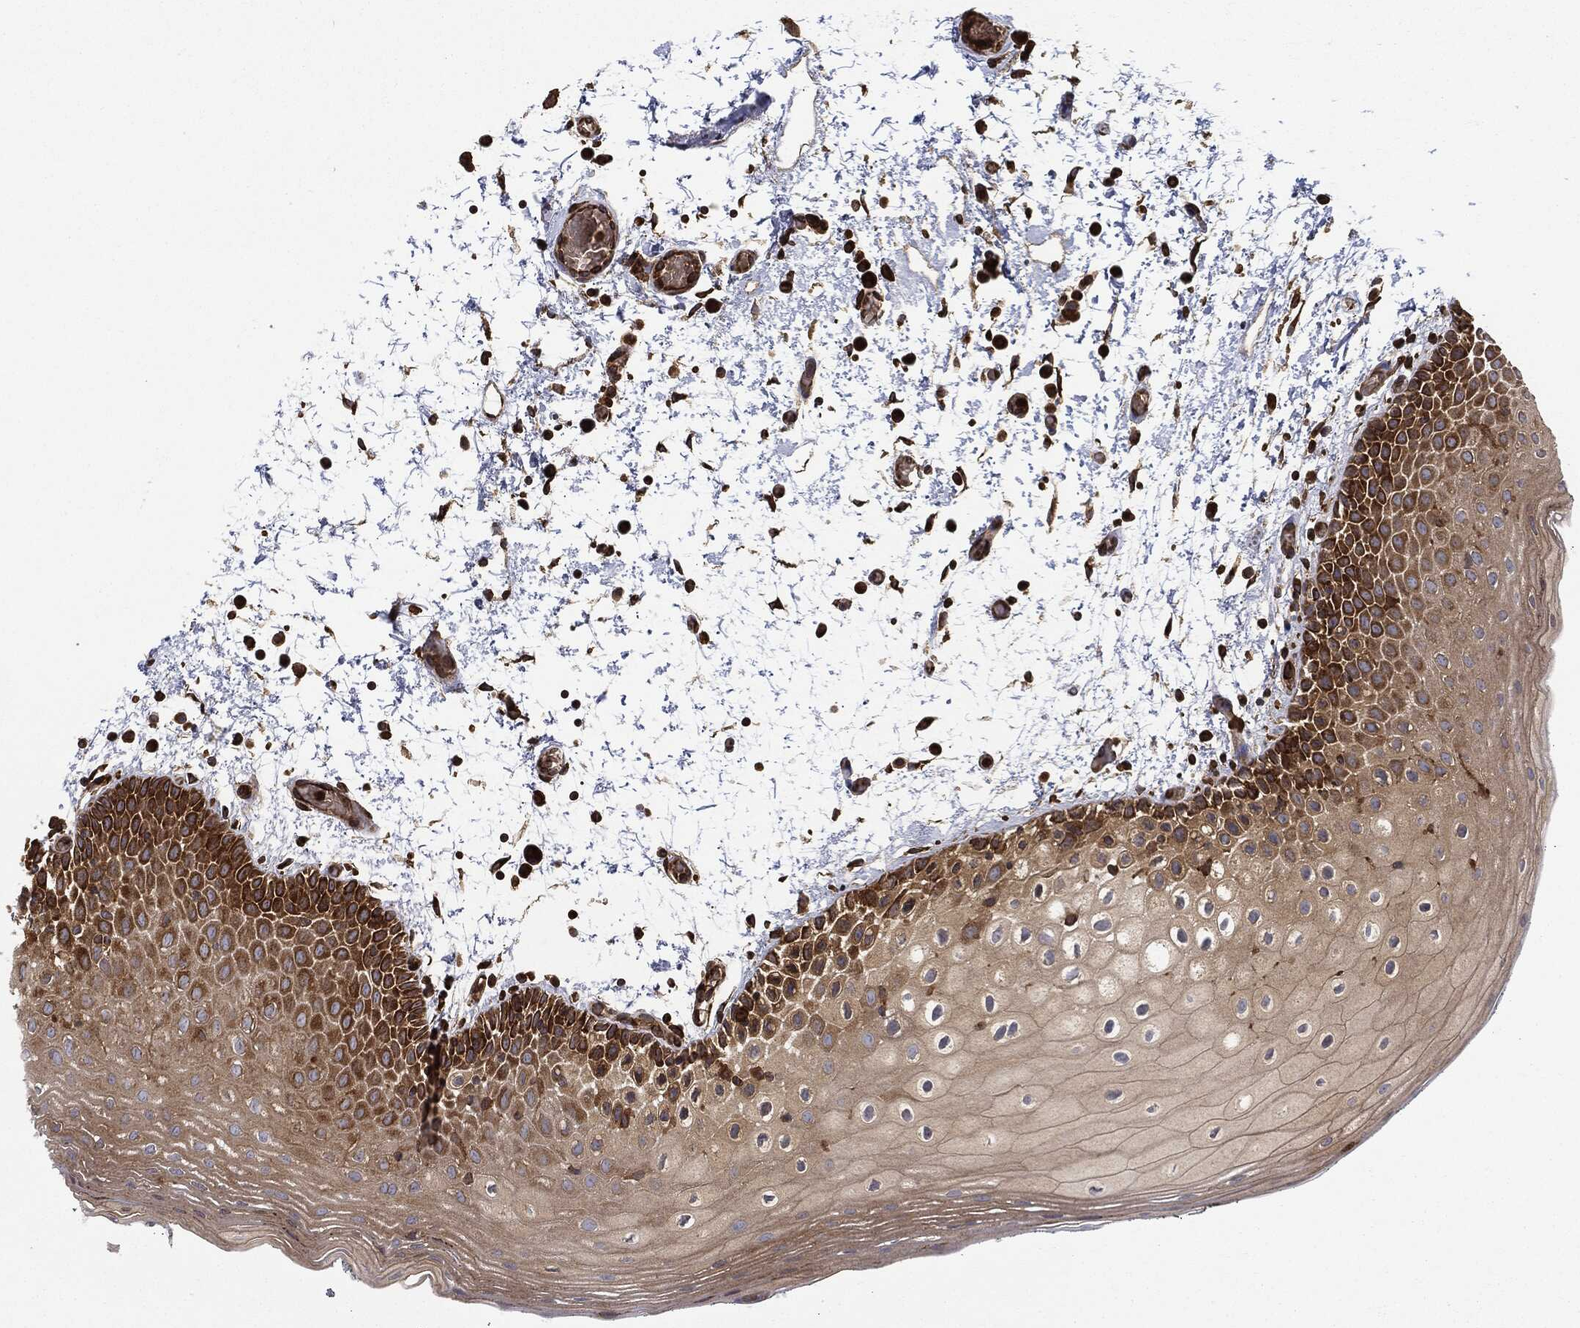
{"staining": {"intensity": "strong", "quantity": "<25%", "location": "cytoplasmic/membranous"}, "tissue": "oral mucosa", "cell_type": "Squamous epithelial cells", "image_type": "normal", "snomed": [{"axis": "morphology", "description": "Normal tissue, NOS"}, {"axis": "morphology", "description": "Squamous cell carcinoma, NOS"}, {"axis": "topography", "description": "Oral tissue"}, {"axis": "topography", "description": "Tounge, NOS"}, {"axis": "topography", "description": "Head-Neck"}], "caption": "Benign oral mucosa reveals strong cytoplasmic/membranous expression in approximately <25% of squamous epithelial cells, visualized by immunohistochemistry. The protein is shown in brown color, while the nuclei are stained blue.", "gene": "EIF2AK2", "patient": {"sex": "female", "age": 80}}